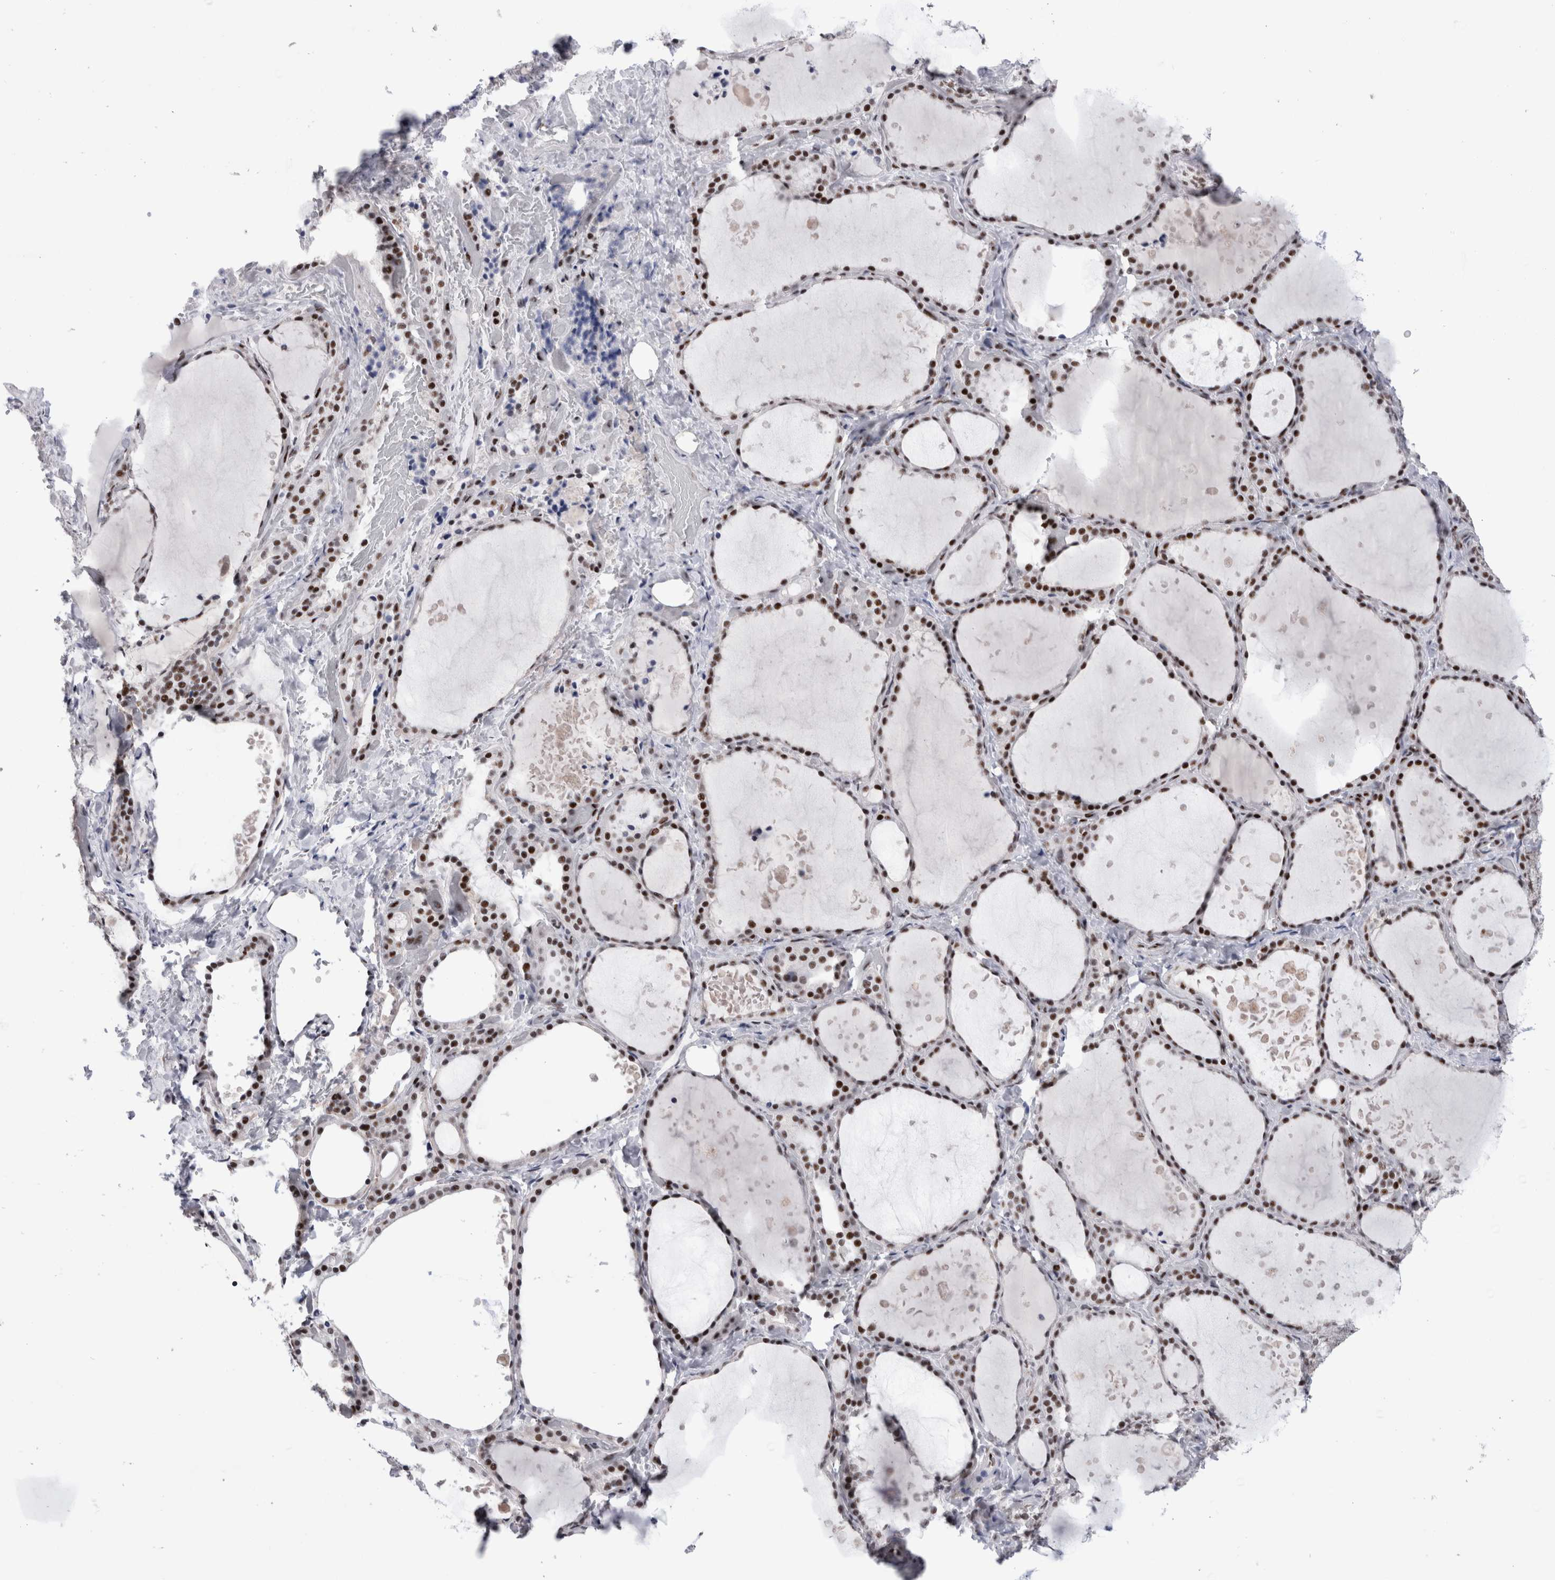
{"staining": {"intensity": "strong", "quantity": ">75%", "location": "nuclear"}, "tissue": "thyroid gland", "cell_type": "Glandular cells", "image_type": "normal", "snomed": [{"axis": "morphology", "description": "Normal tissue, NOS"}, {"axis": "topography", "description": "Thyroid gland"}], "caption": "High-power microscopy captured an immunohistochemistry (IHC) histopathology image of unremarkable thyroid gland, revealing strong nuclear expression in approximately >75% of glandular cells. The staining is performed using DAB (3,3'-diaminobenzidine) brown chromogen to label protein expression. The nuclei are counter-stained blue using hematoxylin.", "gene": "RBM6", "patient": {"sex": "female", "age": 44}}